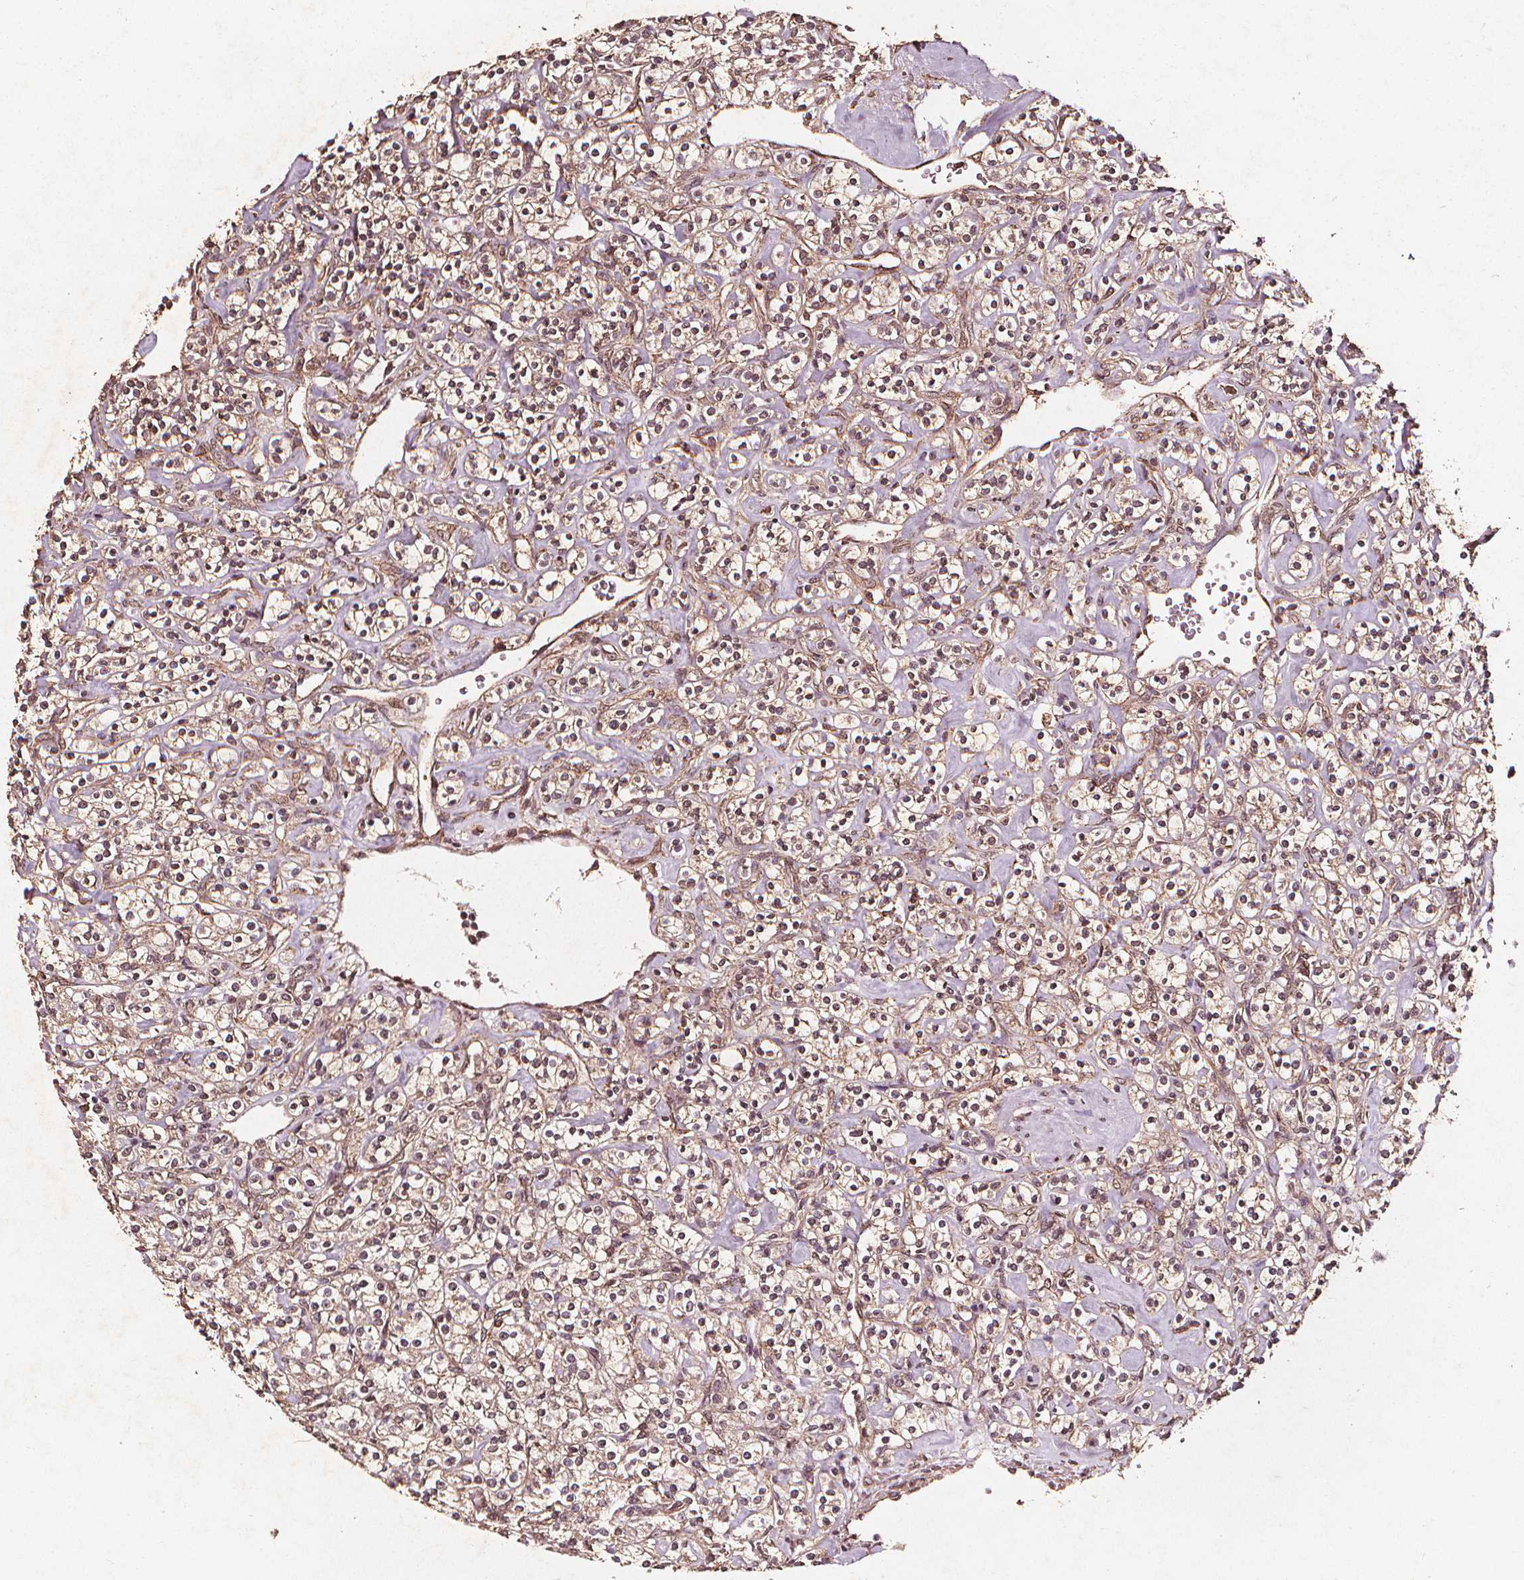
{"staining": {"intensity": "moderate", "quantity": ">75%", "location": "cytoplasmic/membranous"}, "tissue": "renal cancer", "cell_type": "Tumor cells", "image_type": "cancer", "snomed": [{"axis": "morphology", "description": "Adenocarcinoma, NOS"}, {"axis": "topography", "description": "Kidney"}], "caption": "Renal adenocarcinoma stained with immunohistochemistry (IHC) shows moderate cytoplasmic/membranous expression in about >75% of tumor cells.", "gene": "ABCA1", "patient": {"sex": "male", "age": 77}}